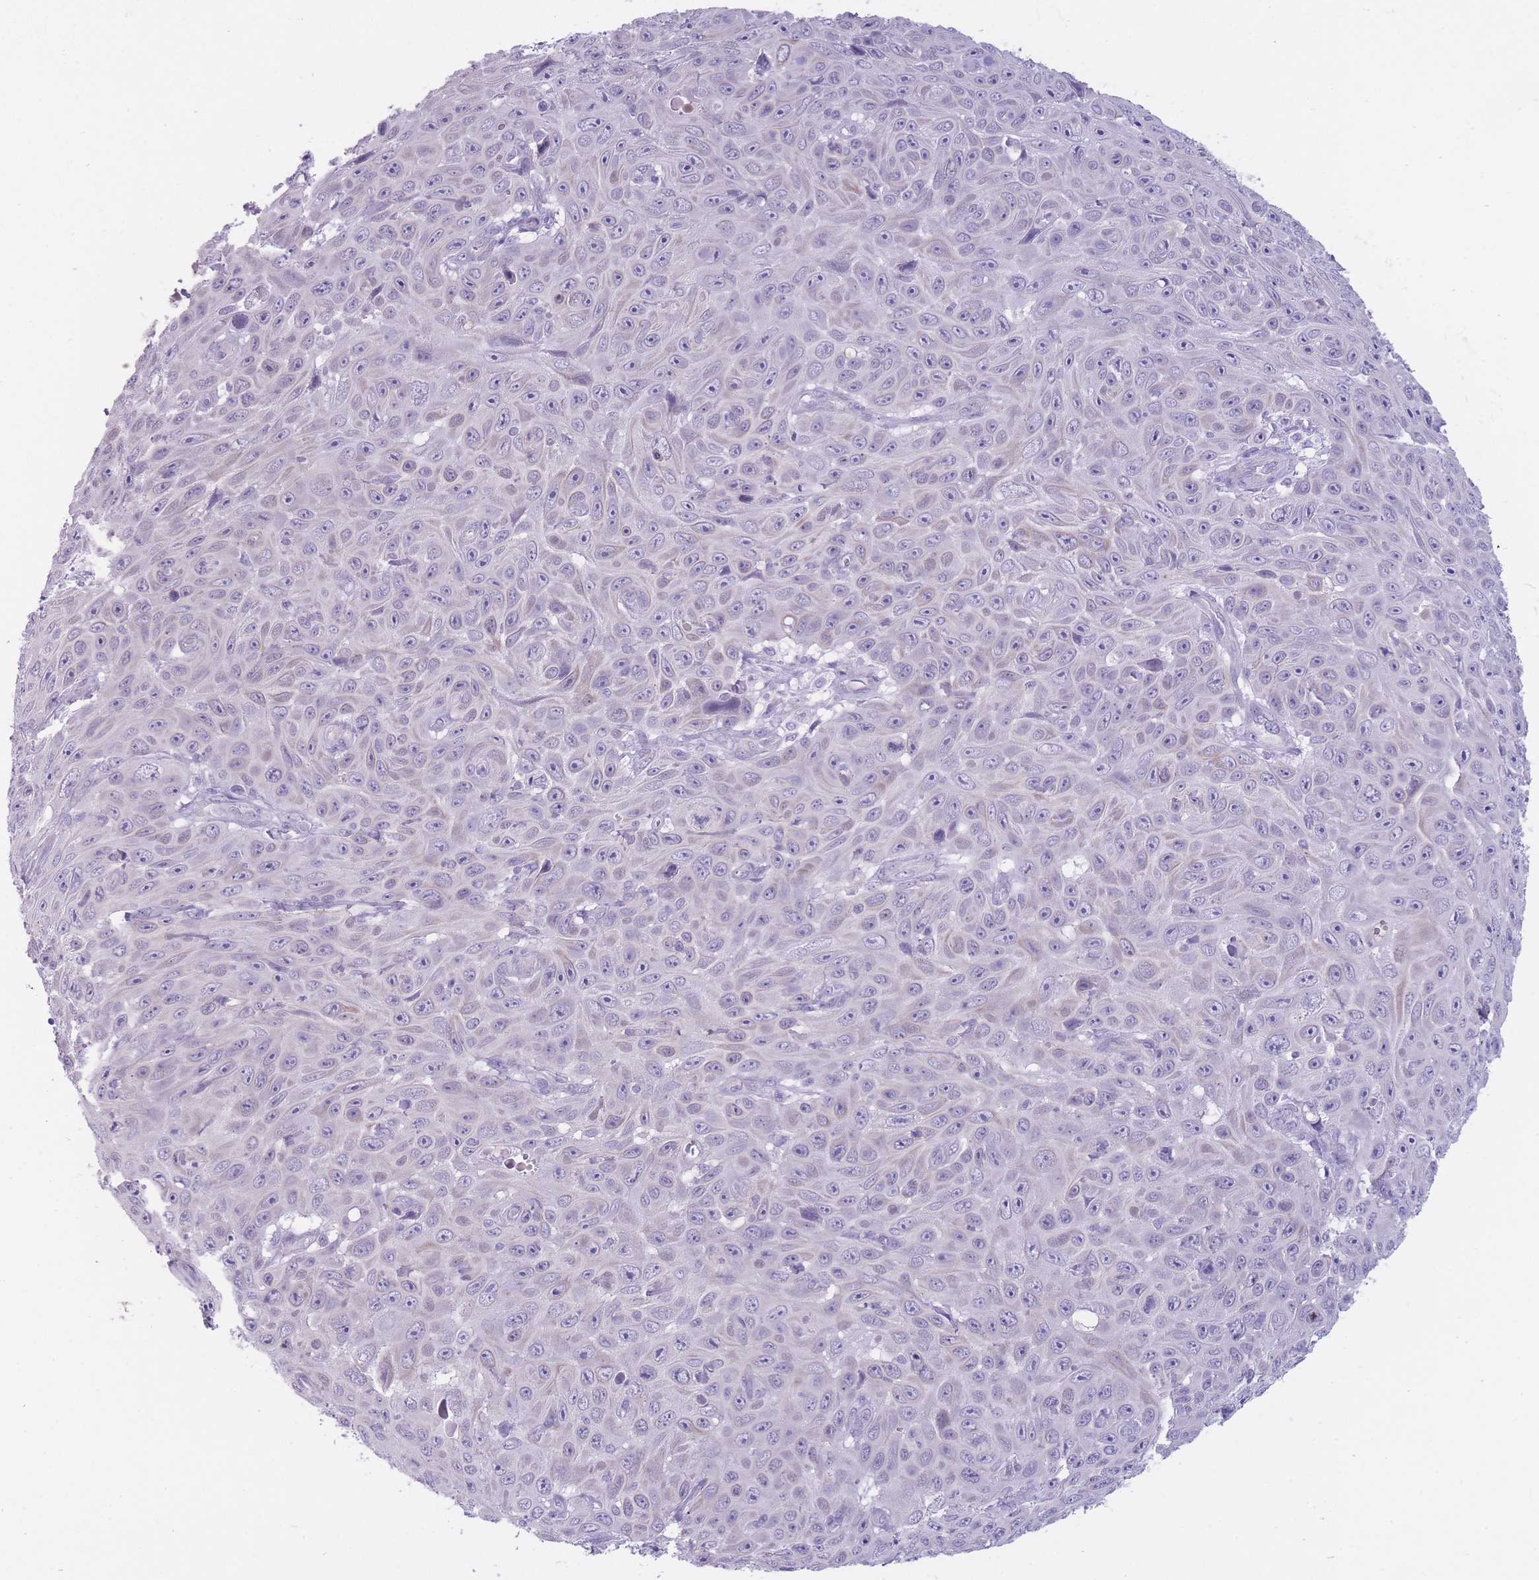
{"staining": {"intensity": "negative", "quantity": "none", "location": "none"}, "tissue": "skin cancer", "cell_type": "Tumor cells", "image_type": "cancer", "snomed": [{"axis": "morphology", "description": "Squamous cell carcinoma, NOS"}, {"axis": "topography", "description": "Skin"}], "caption": "An IHC histopathology image of skin cancer is shown. There is no staining in tumor cells of skin cancer.", "gene": "DCANP1", "patient": {"sex": "male", "age": 82}}